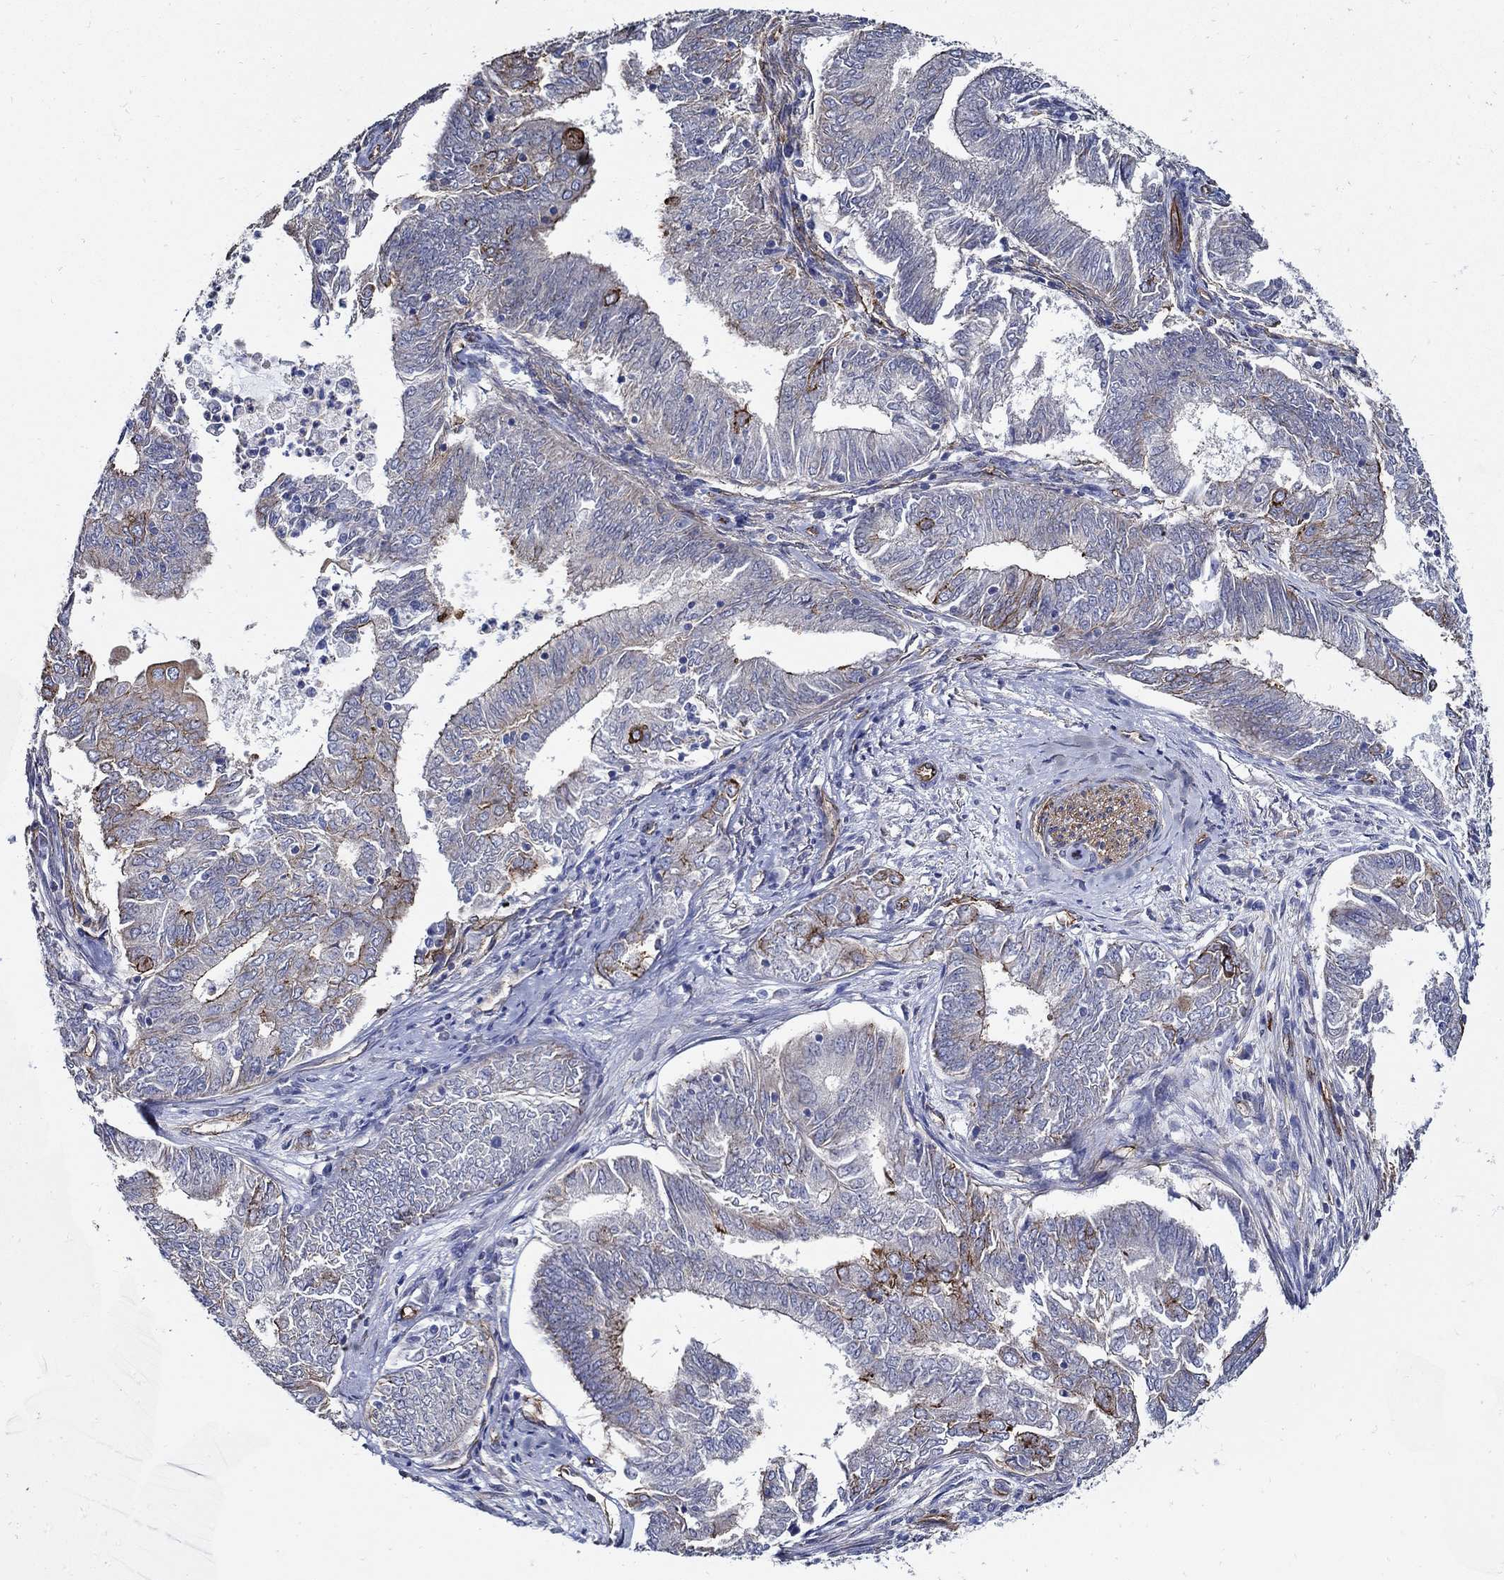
{"staining": {"intensity": "moderate", "quantity": "25%-75%", "location": "cytoplasmic/membranous"}, "tissue": "endometrial cancer", "cell_type": "Tumor cells", "image_type": "cancer", "snomed": [{"axis": "morphology", "description": "Adenocarcinoma, NOS"}, {"axis": "topography", "description": "Endometrium"}], "caption": "Immunohistochemical staining of human endometrial cancer displays medium levels of moderate cytoplasmic/membranous protein staining in approximately 25%-75% of tumor cells.", "gene": "APBB3", "patient": {"sex": "female", "age": 62}}